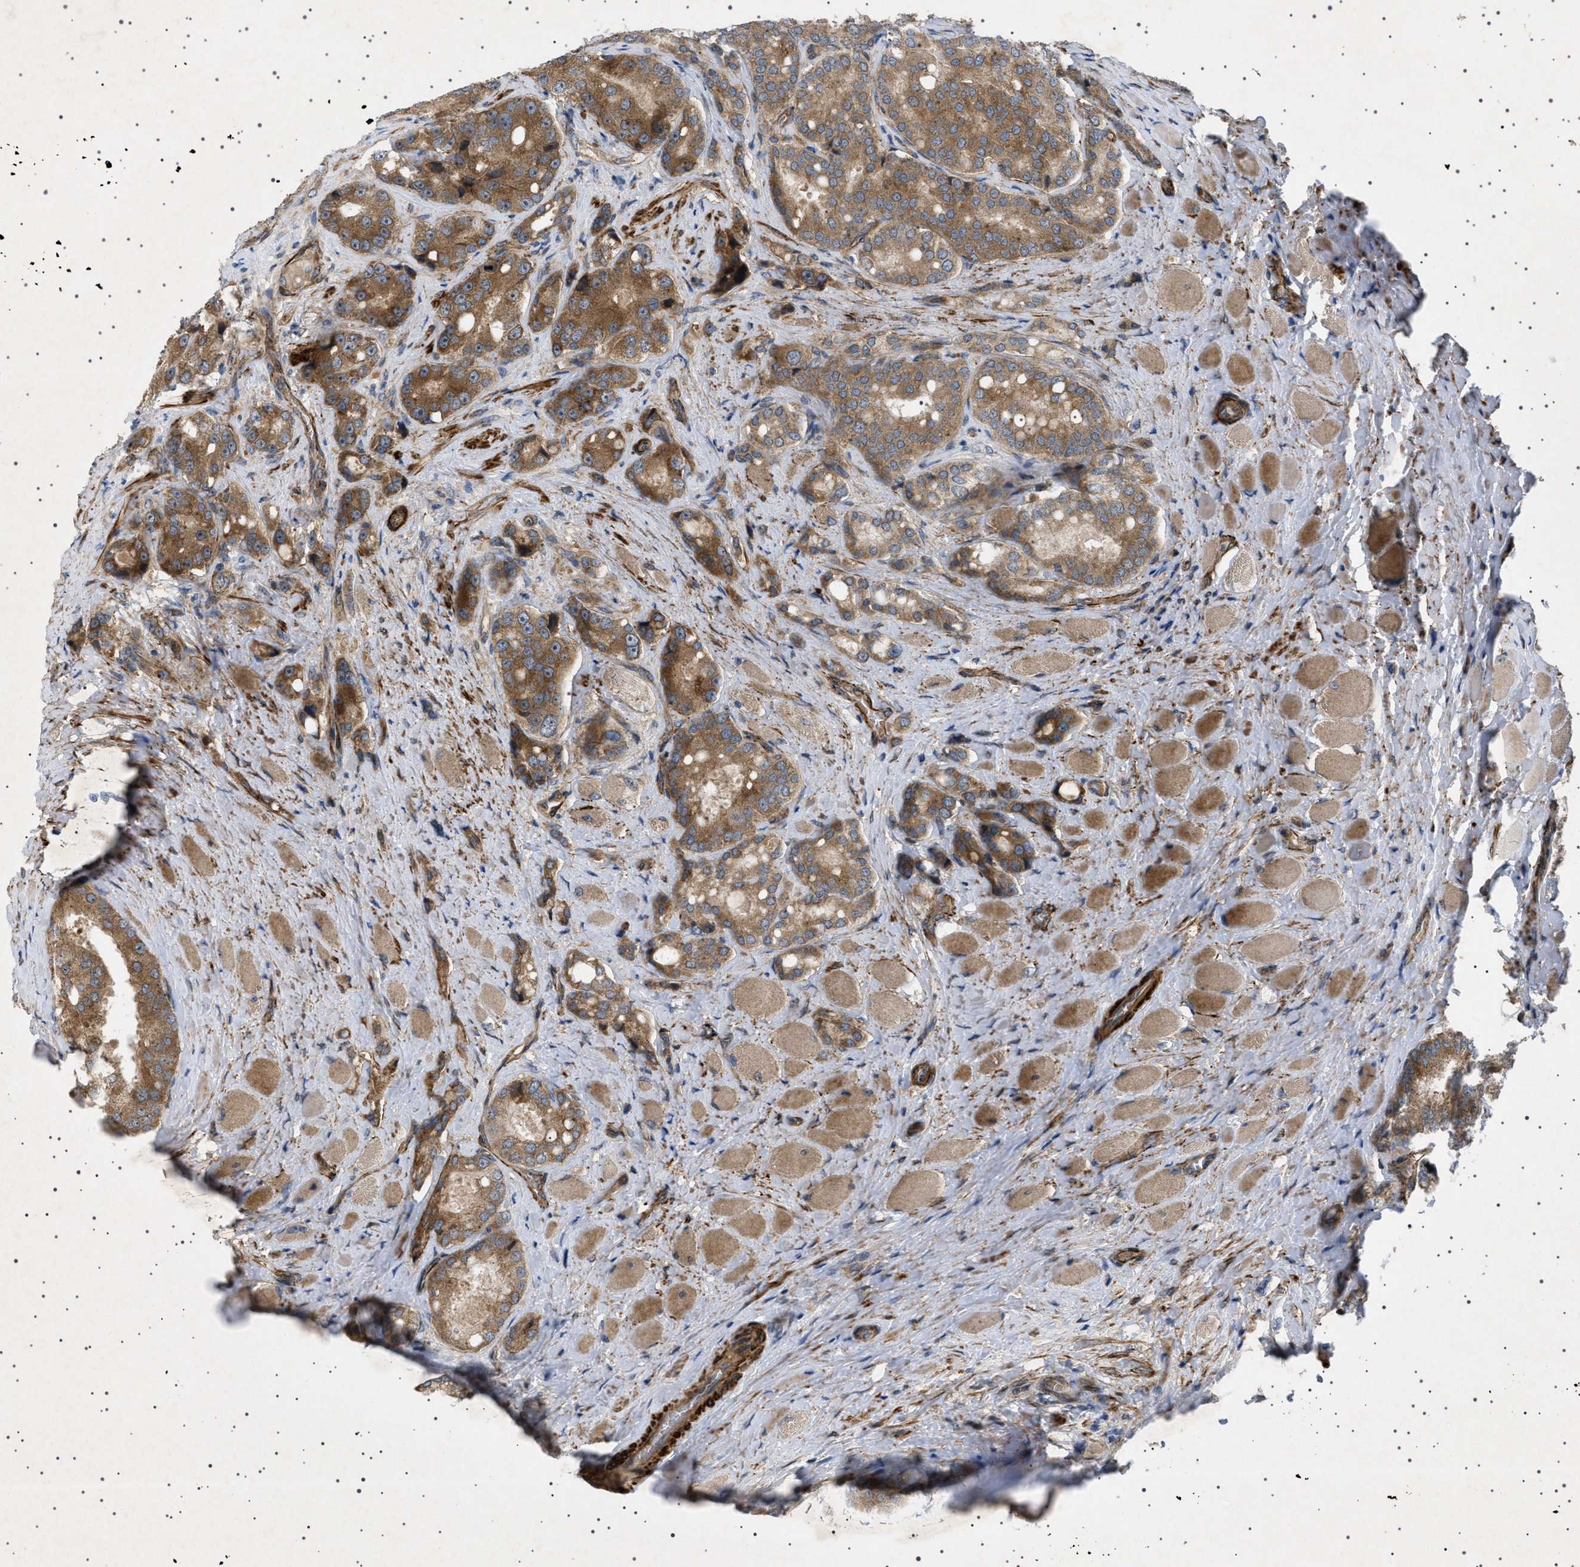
{"staining": {"intensity": "moderate", "quantity": ">75%", "location": "cytoplasmic/membranous"}, "tissue": "prostate cancer", "cell_type": "Tumor cells", "image_type": "cancer", "snomed": [{"axis": "morphology", "description": "Adenocarcinoma, High grade"}, {"axis": "topography", "description": "Prostate"}], "caption": "This image demonstrates IHC staining of prostate cancer (adenocarcinoma (high-grade)), with medium moderate cytoplasmic/membranous staining in approximately >75% of tumor cells.", "gene": "CCDC186", "patient": {"sex": "male", "age": 50}}